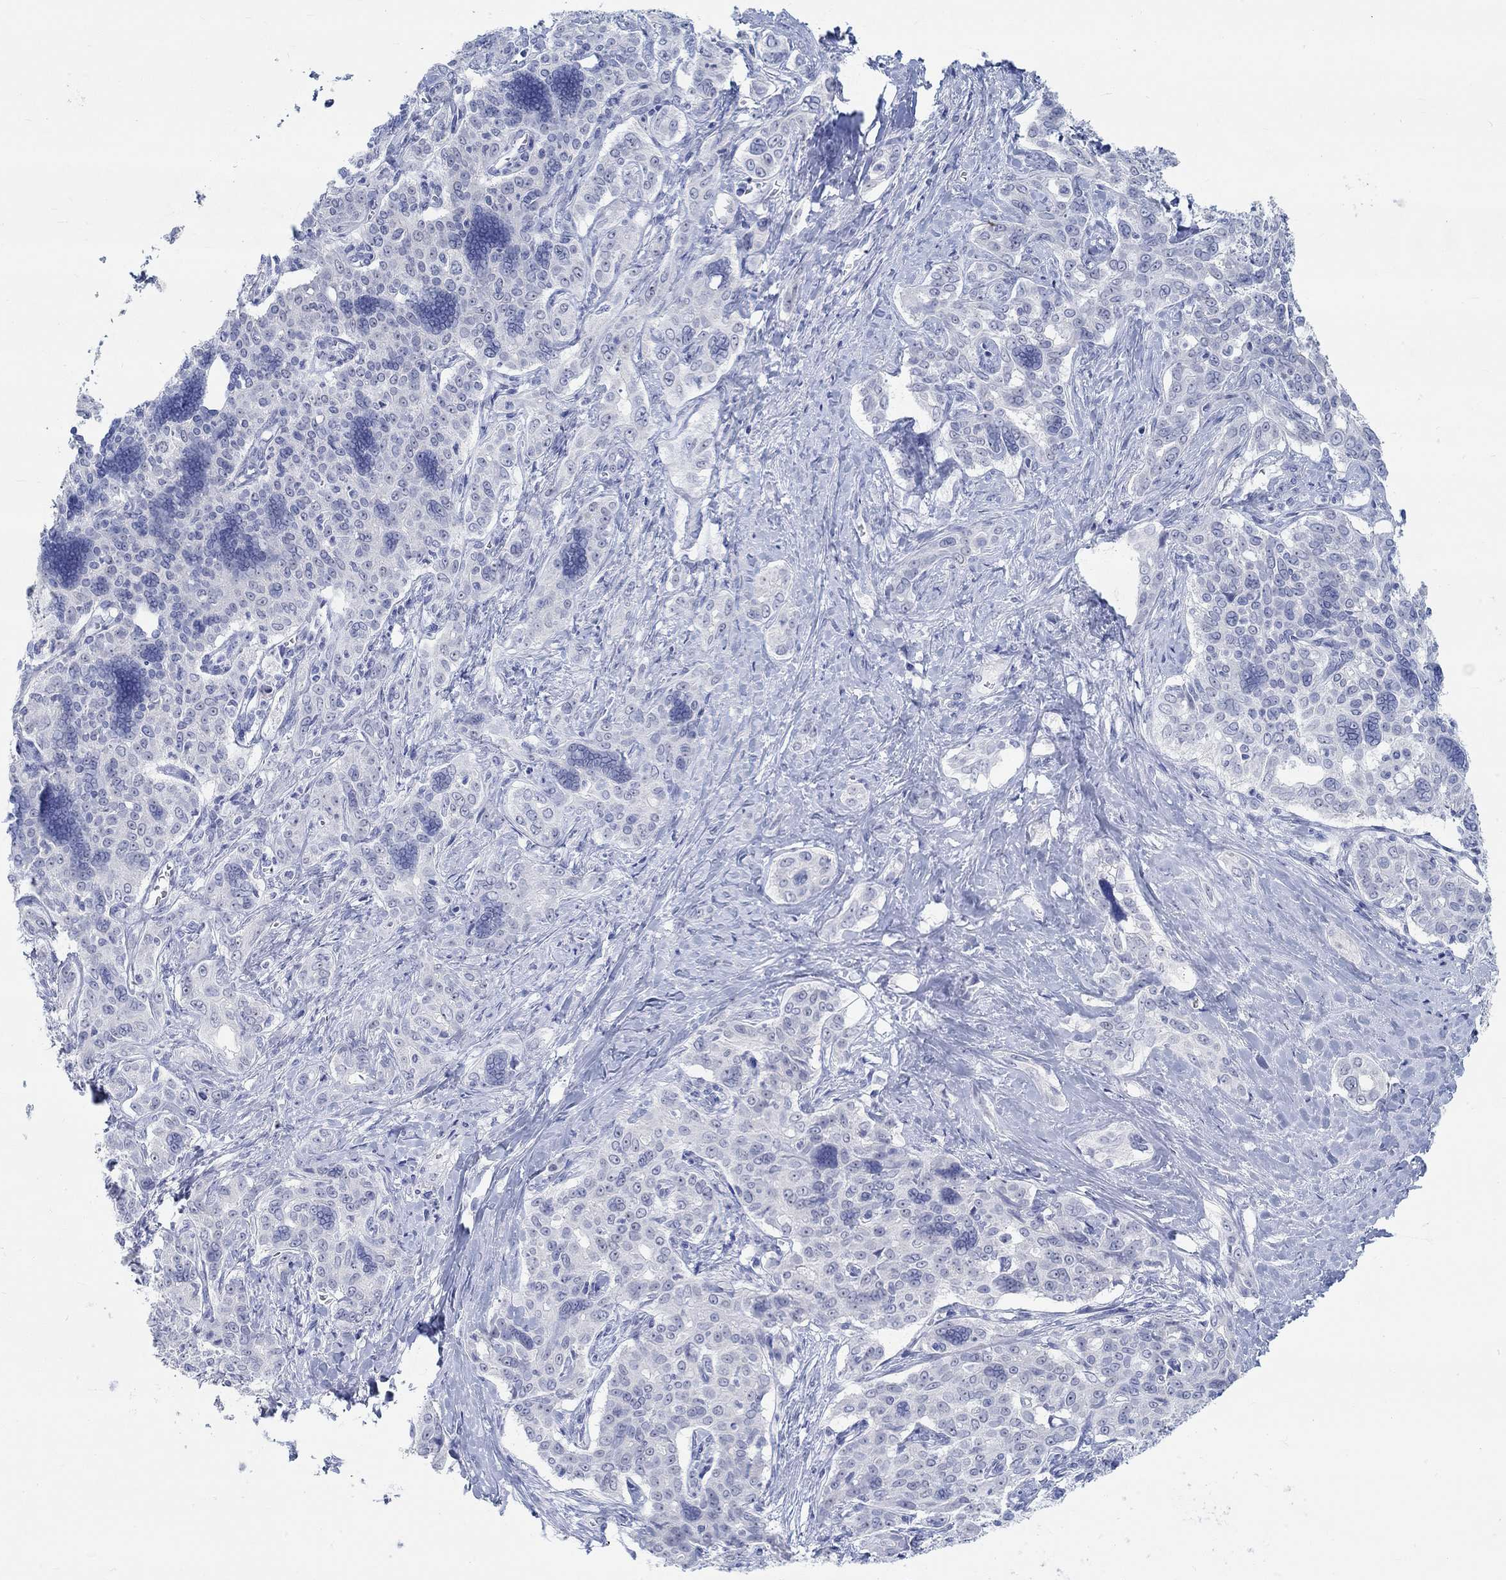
{"staining": {"intensity": "negative", "quantity": "none", "location": "none"}, "tissue": "liver cancer", "cell_type": "Tumor cells", "image_type": "cancer", "snomed": [{"axis": "morphology", "description": "Cholangiocarcinoma"}, {"axis": "topography", "description": "Liver"}], "caption": "Tumor cells show no significant positivity in liver cancer (cholangiocarcinoma).", "gene": "GRIA3", "patient": {"sex": "female", "age": 47}}